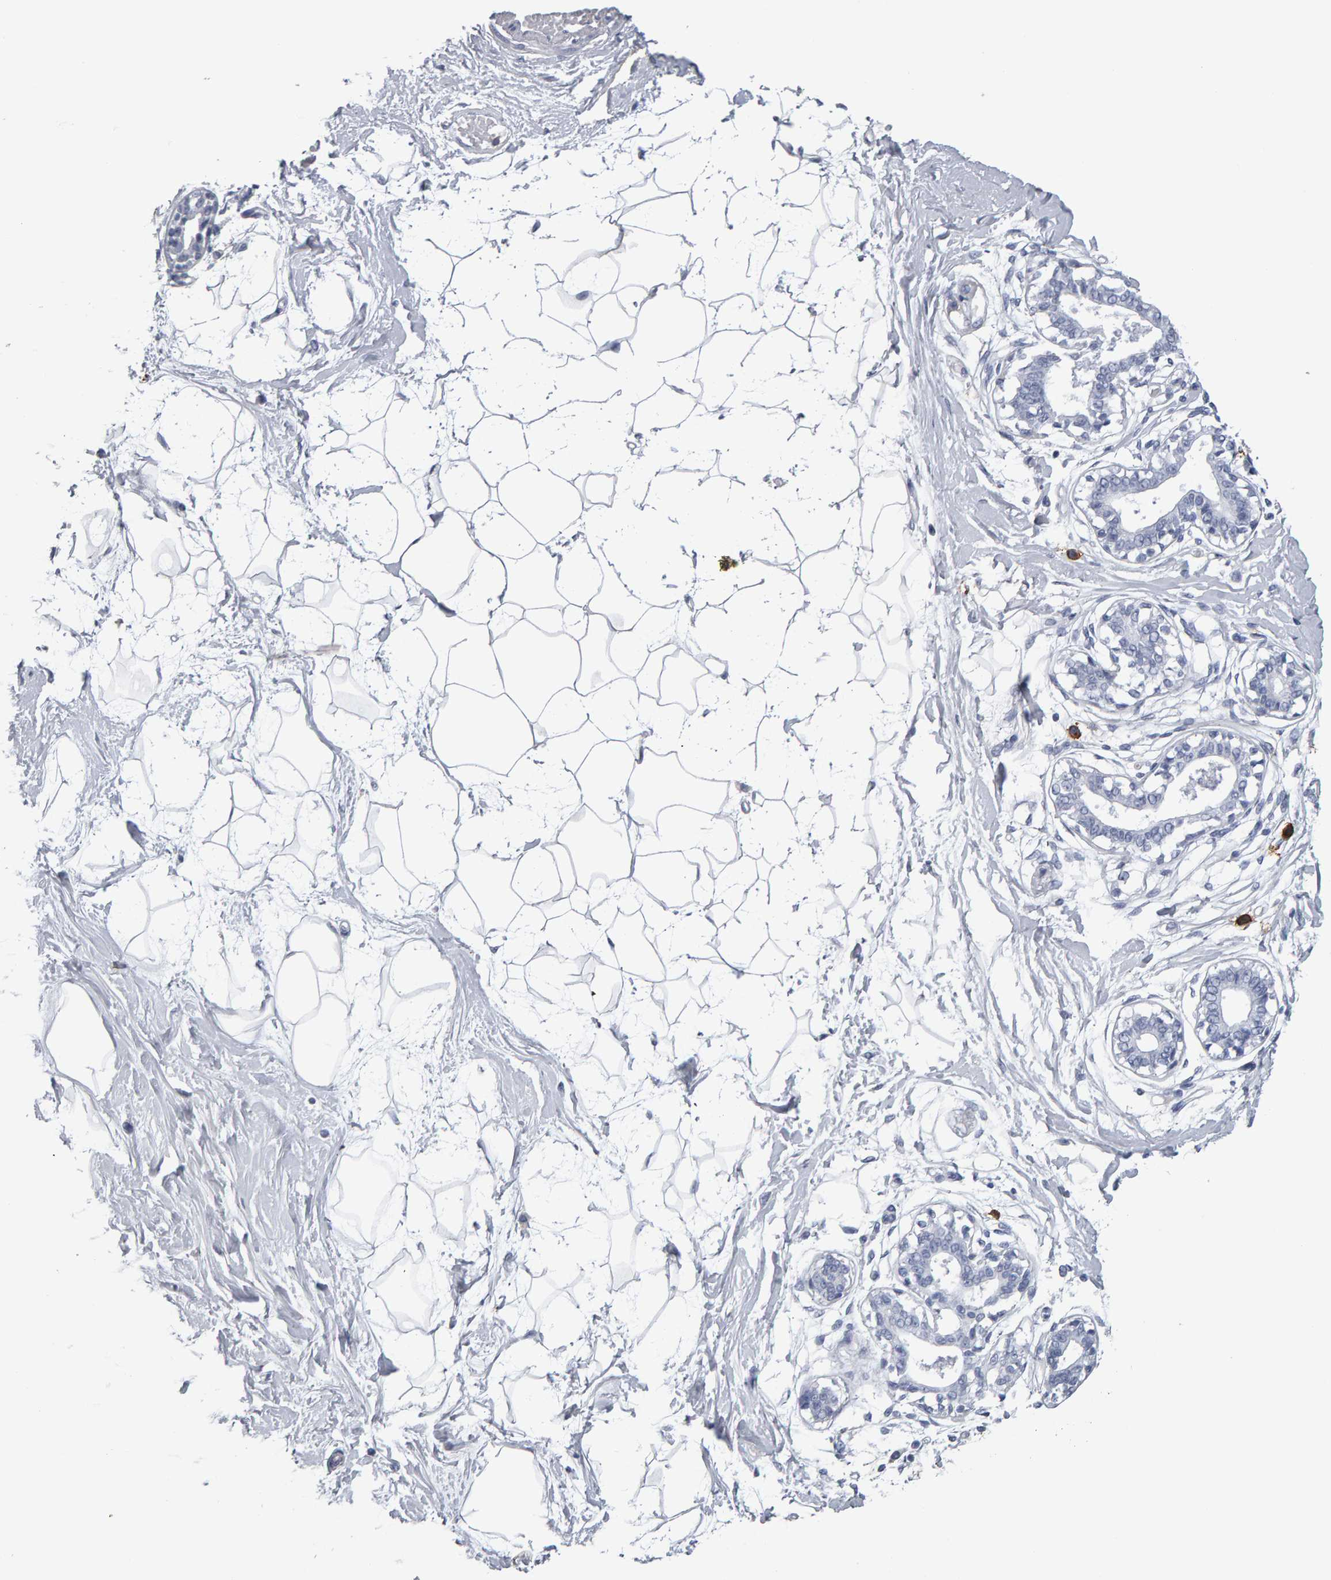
{"staining": {"intensity": "negative", "quantity": "none", "location": "none"}, "tissue": "breast", "cell_type": "Adipocytes", "image_type": "normal", "snomed": [{"axis": "morphology", "description": "Normal tissue, NOS"}, {"axis": "topography", "description": "Breast"}], "caption": "Photomicrograph shows no significant protein positivity in adipocytes of unremarkable breast. (DAB immunohistochemistry visualized using brightfield microscopy, high magnification).", "gene": "CD38", "patient": {"sex": "female", "age": 45}}